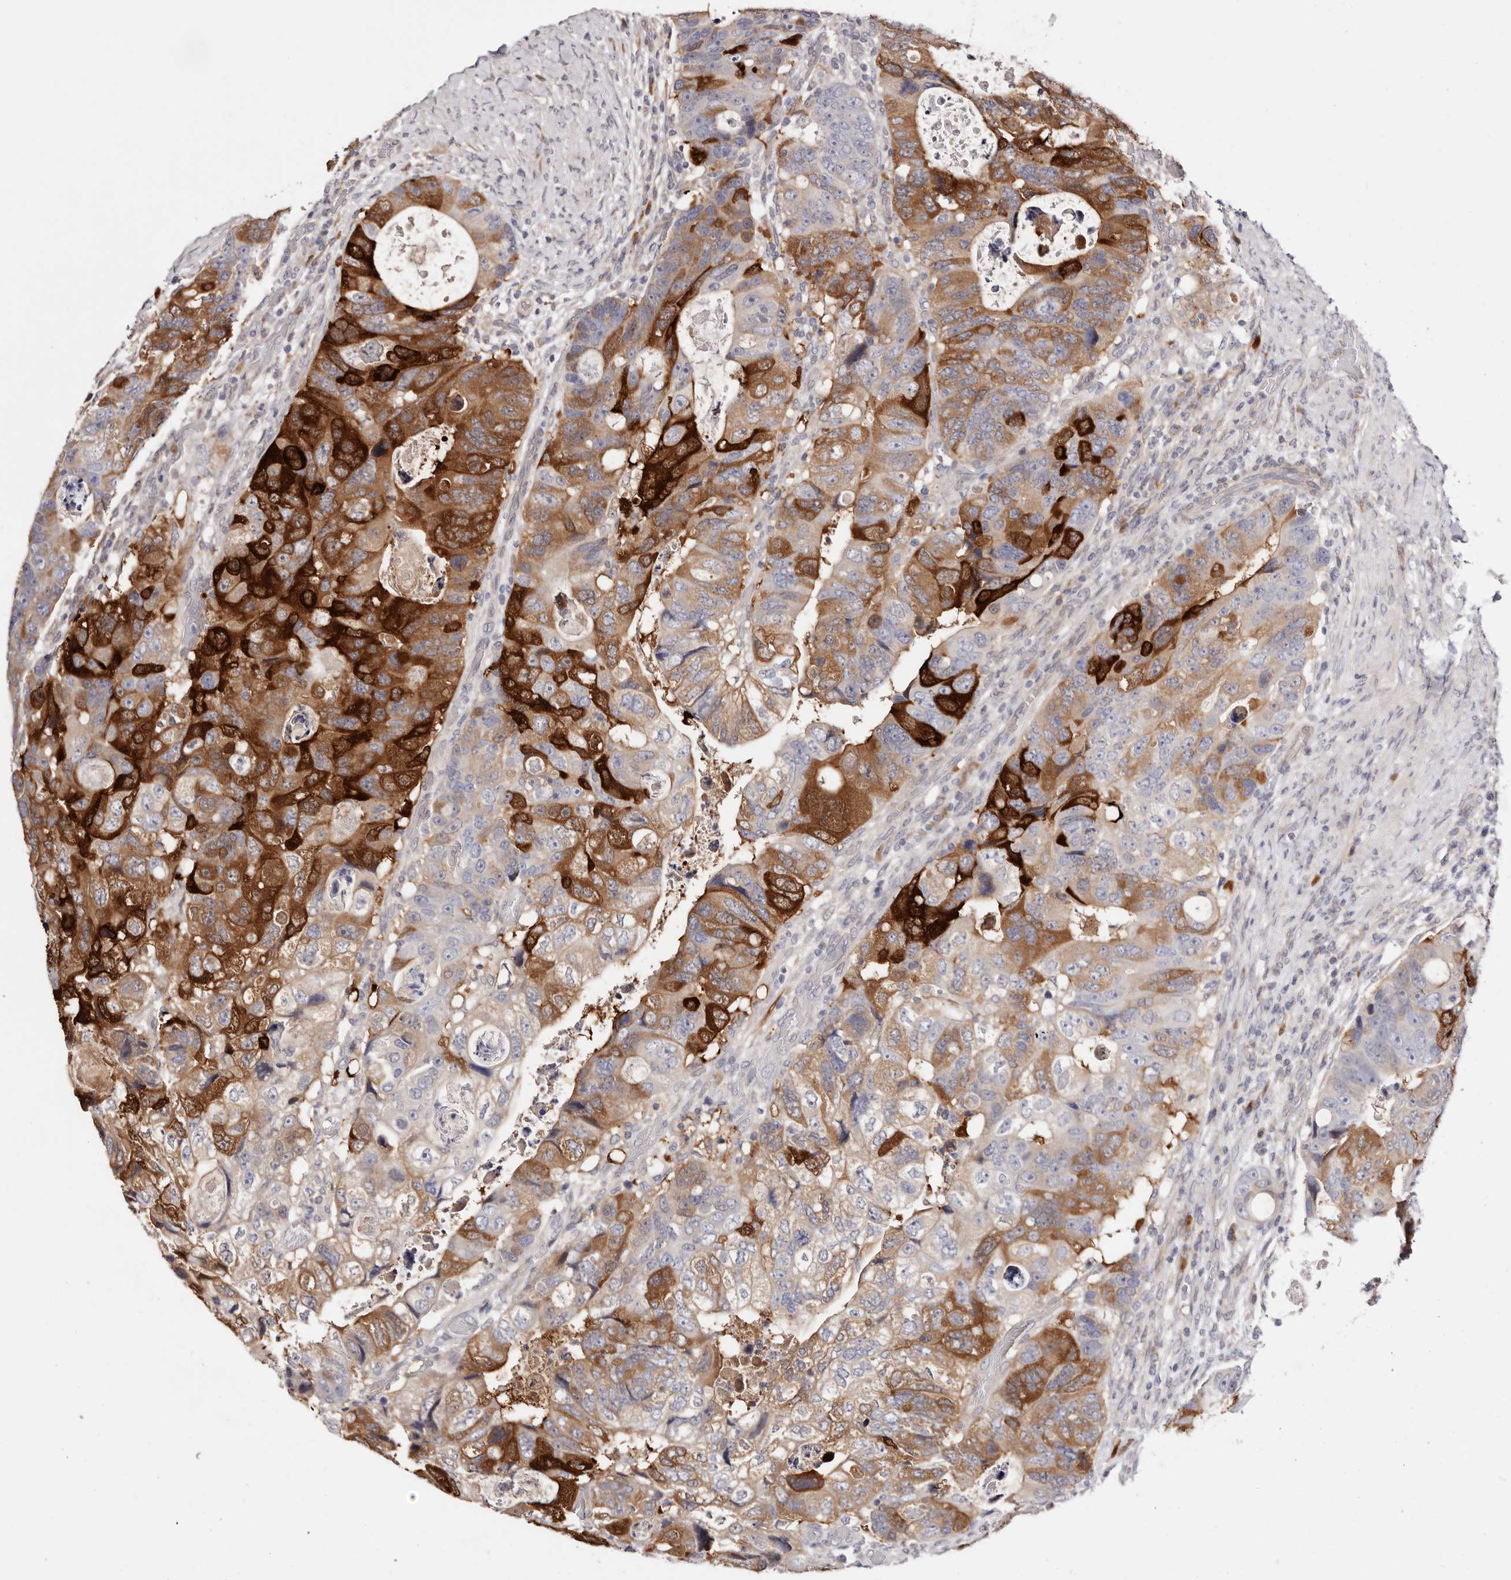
{"staining": {"intensity": "strong", "quantity": "25%-75%", "location": "cytoplasmic/membranous"}, "tissue": "colorectal cancer", "cell_type": "Tumor cells", "image_type": "cancer", "snomed": [{"axis": "morphology", "description": "Adenocarcinoma, NOS"}, {"axis": "topography", "description": "Rectum"}], "caption": "Immunohistochemistry (IHC) image of neoplastic tissue: human colorectal adenocarcinoma stained using immunohistochemistry (IHC) displays high levels of strong protein expression localized specifically in the cytoplasmic/membranous of tumor cells, appearing as a cytoplasmic/membranous brown color.", "gene": "GFOD1", "patient": {"sex": "male", "age": 59}}